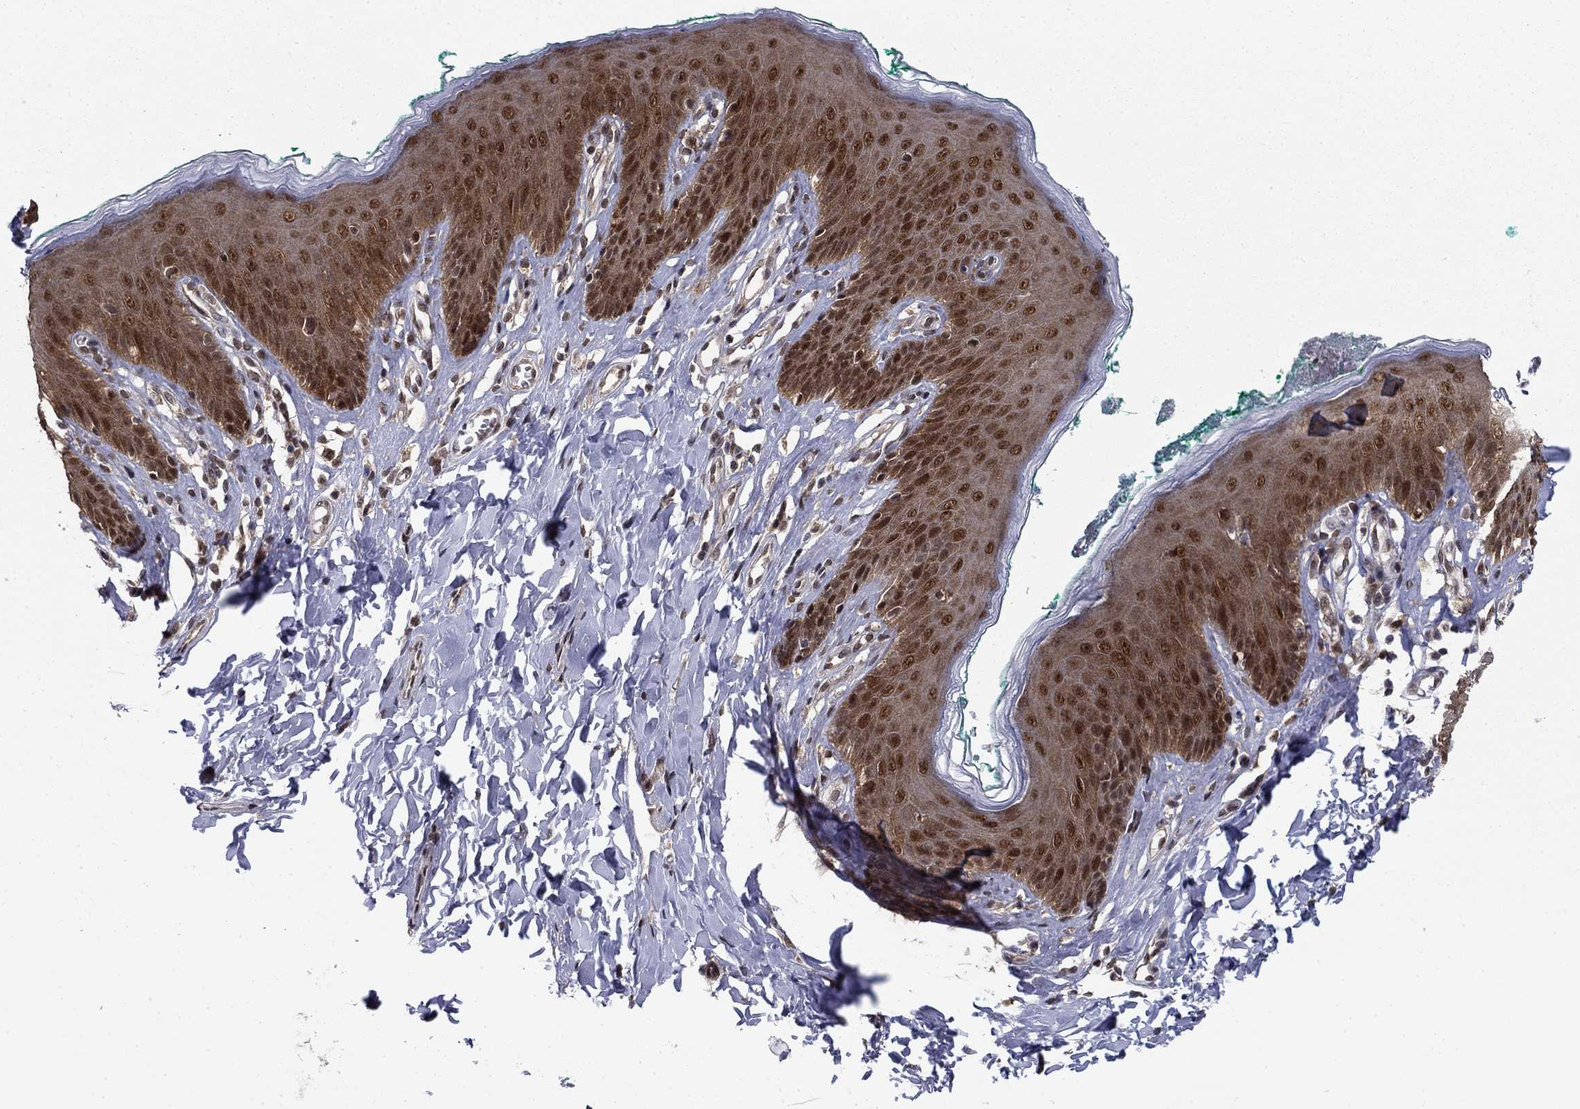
{"staining": {"intensity": "strong", "quantity": "25%-75%", "location": "nuclear"}, "tissue": "skin", "cell_type": "Epidermal cells", "image_type": "normal", "snomed": [{"axis": "morphology", "description": "Normal tissue, NOS"}, {"axis": "topography", "description": "Vulva"}], "caption": "Protein expression analysis of unremarkable skin displays strong nuclear positivity in about 25%-75% of epidermal cells.", "gene": "FKBP4", "patient": {"sex": "female", "age": 66}}